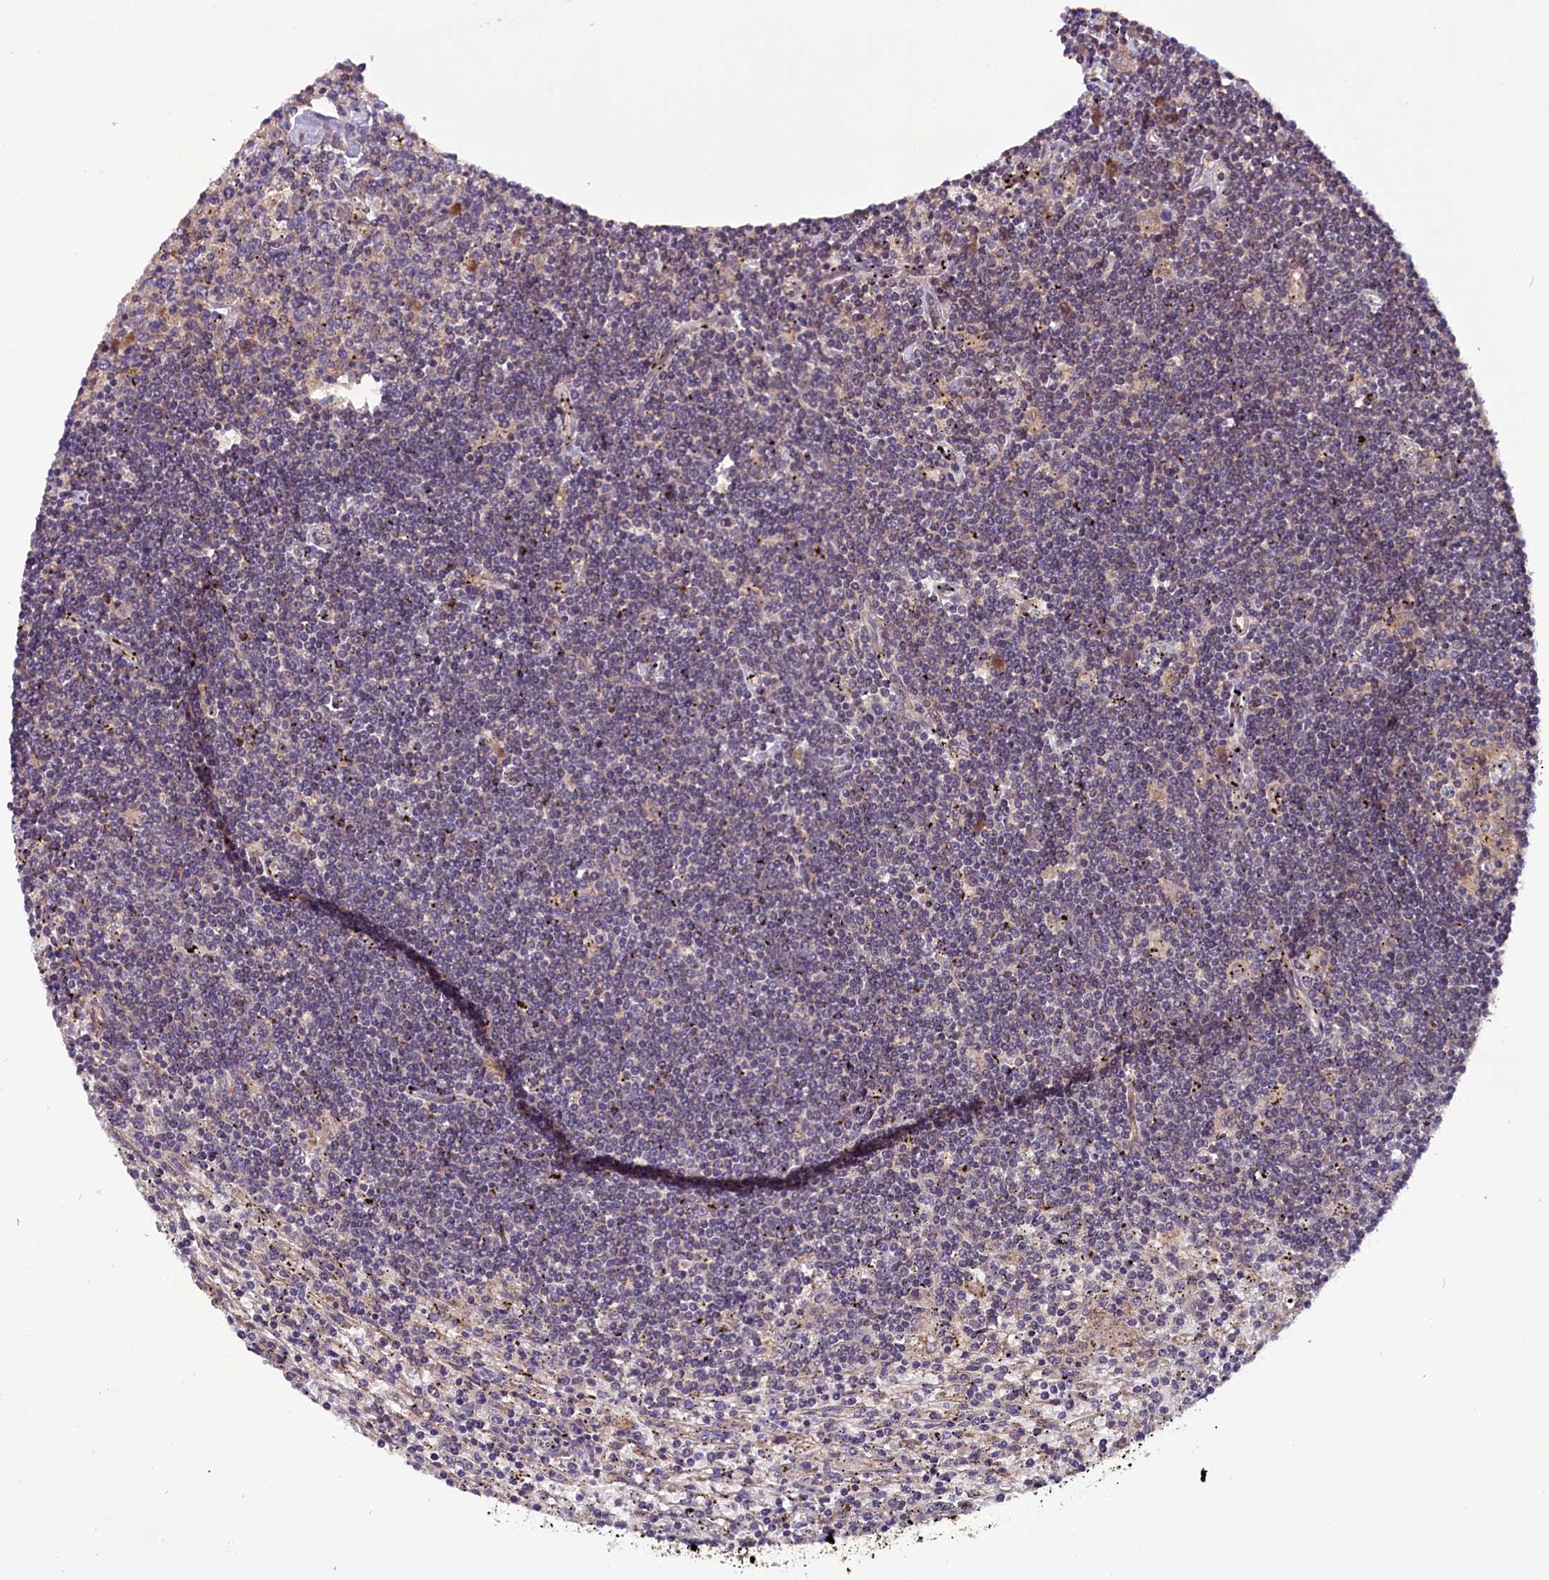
{"staining": {"intensity": "negative", "quantity": "none", "location": "none"}, "tissue": "lymphoma", "cell_type": "Tumor cells", "image_type": "cancer", "snomed": [{"axis": "morphology", "description": "Malignant lymphoma, non-Hodgkin's type, Low grade"}, {"axis": "topography", "description": "Spleen"}], "caption": "Human lymphoma stained for a protein using immunohistochemistry displays no positivity in tumor cells.", "gene": "RPUSD2", "patient": {"sex": "male", "age": 76}}